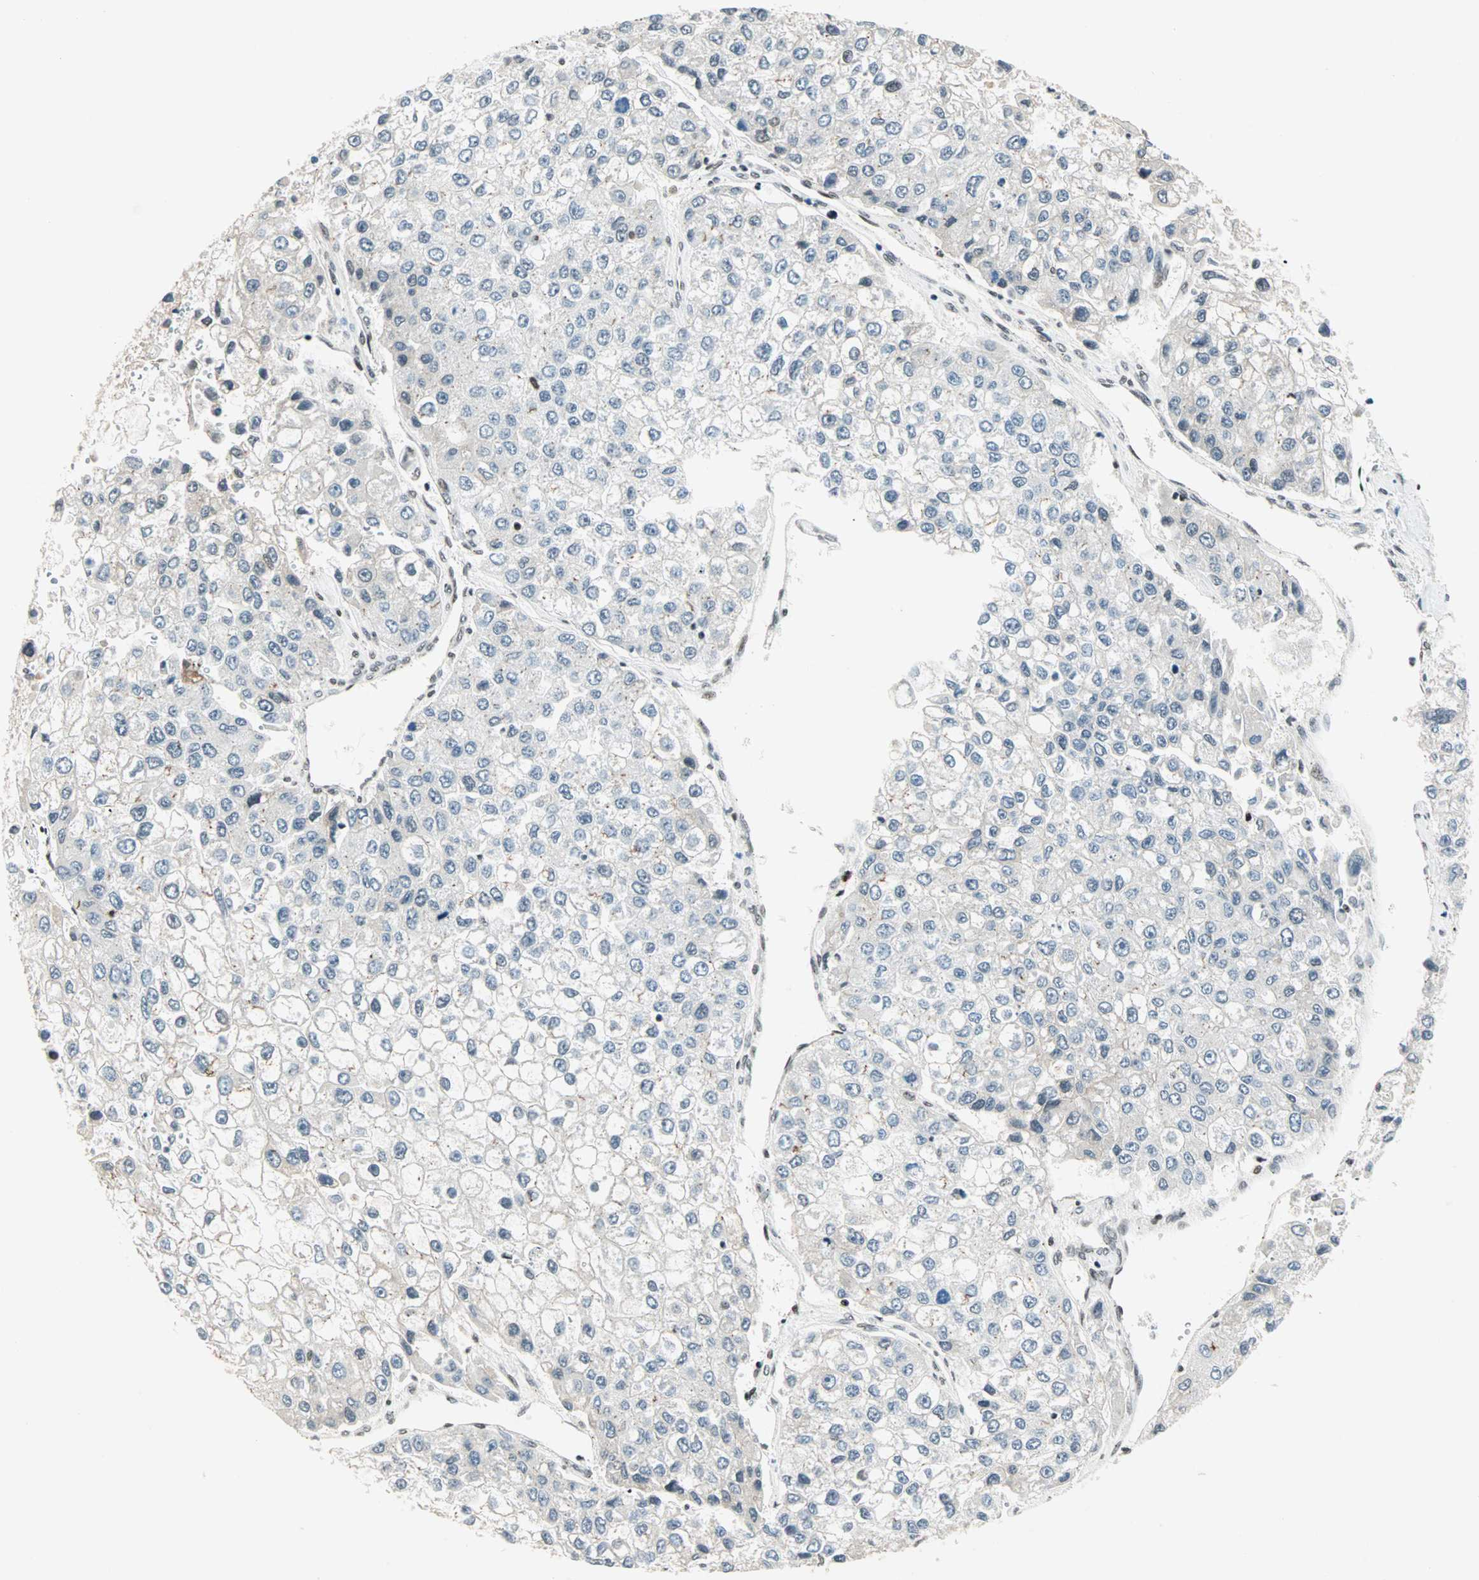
{"staining": {"intensity": "negative", "quantity": "none", "location": "none"}, "tissue": "liver cancer", "cell_type": "Tumor cells", "image_type": "cancer", "snomed": [{"axis": "morphology", "description": "Carcinoma, Hepatocellular, NOS"}, {"axis": "topography", "description": "Liver"}], "caption": "Immunohistochemistry photomicrograph of liver cancer (hepatocellular carcinoma) stained for a protein (brown), which displays no positivity in tumor cells.", "gene": "BLM", "patient": {"sex": "female", "age": 66}}